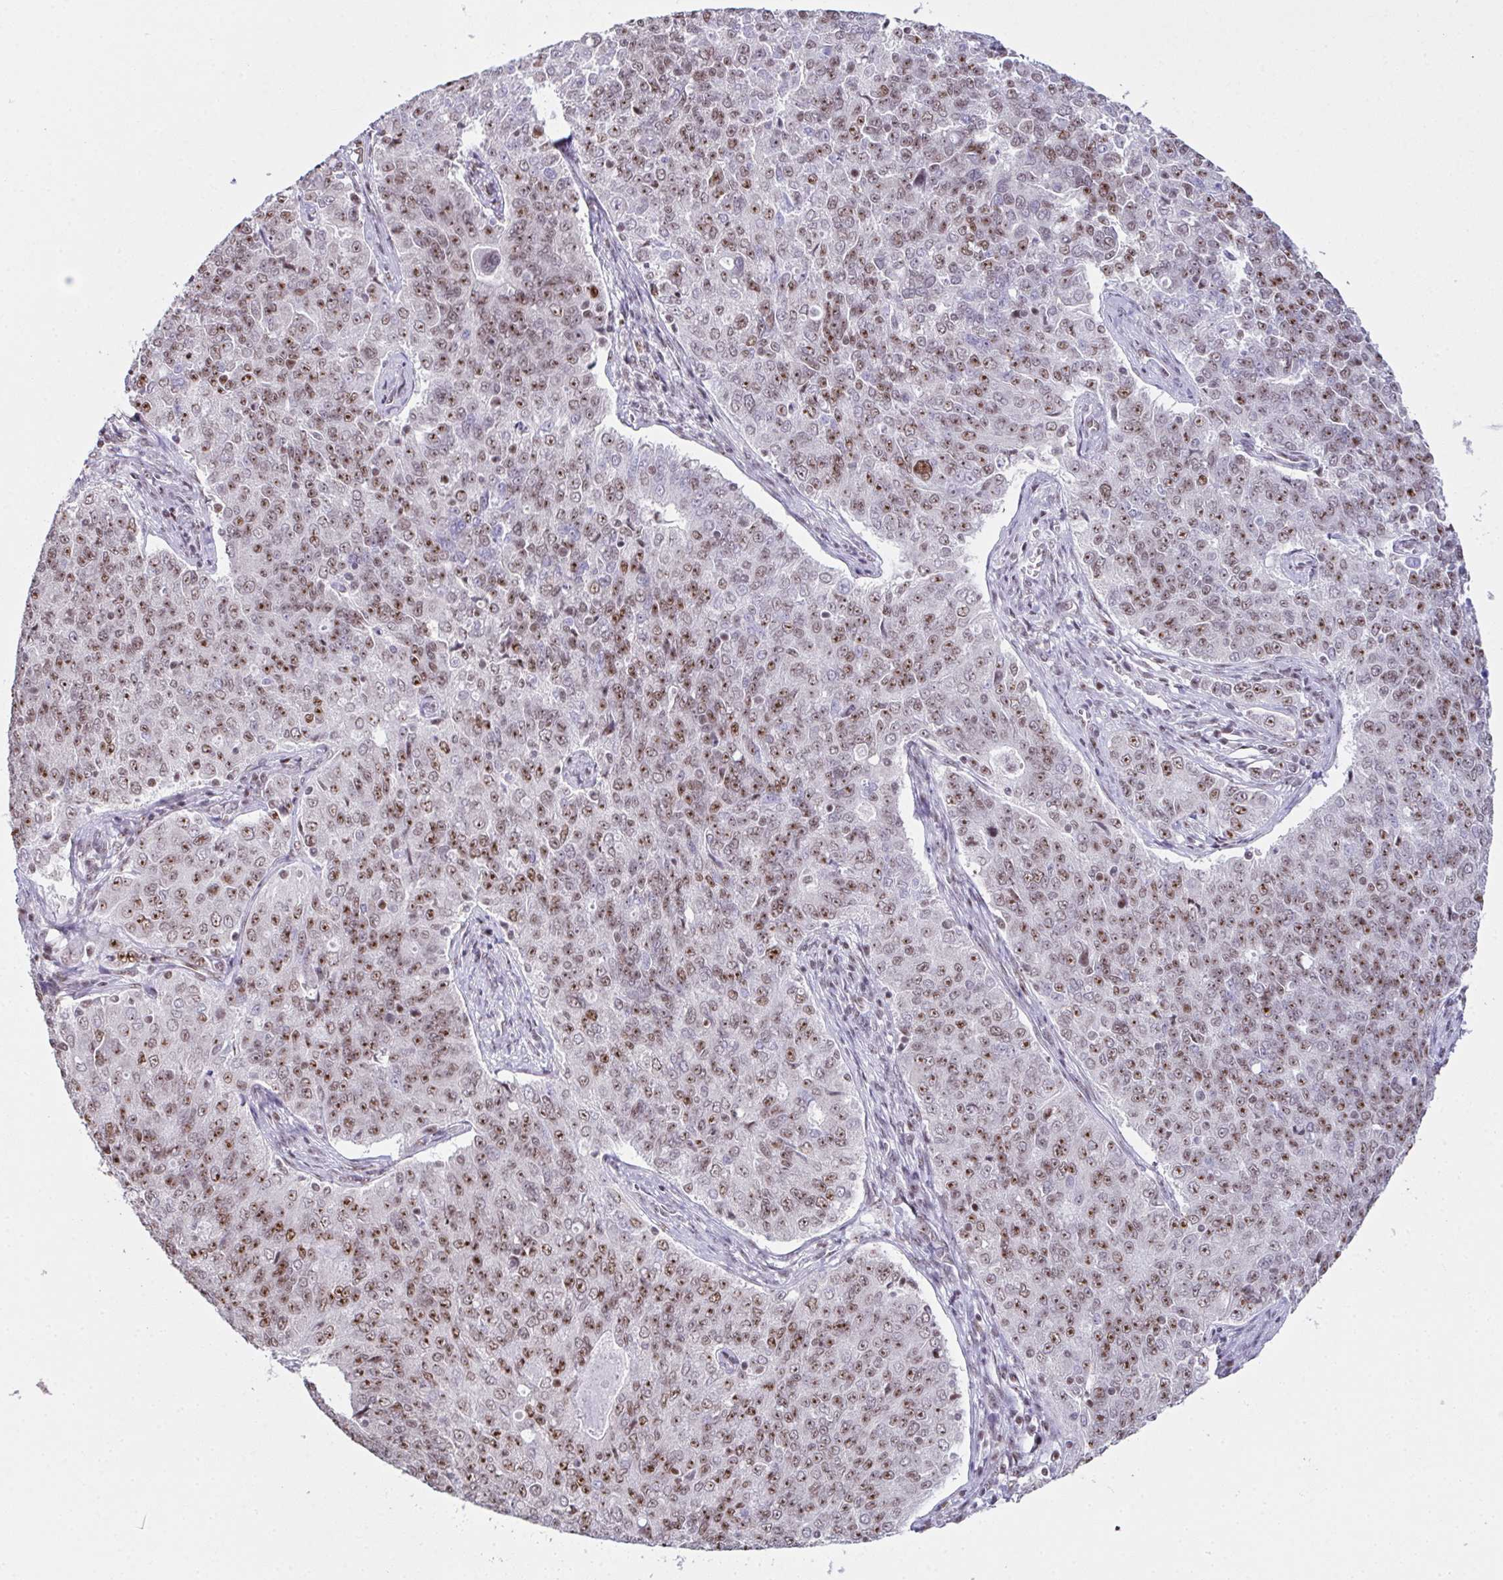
{"staining": {"intensity": "moderate", "quantity": ">75%", "location": "nuclear"}, "tissue": "endometrial cancer", "cell_type": "Tumor cells", "image_type": "cancer", "snomed": [{"axis": "morphology", "description": "Adenocarcinoma, NOS"}, {"axis": "topography", "description": "Endometrium"}], "caption": "A medium amount of moderate nuclear expression is identified in approximately >75% of tumor cells in endometrial adenocarcinoma tissue.", "gene": "ZNF800", "patient": {"sex": "female", "age": 43}}